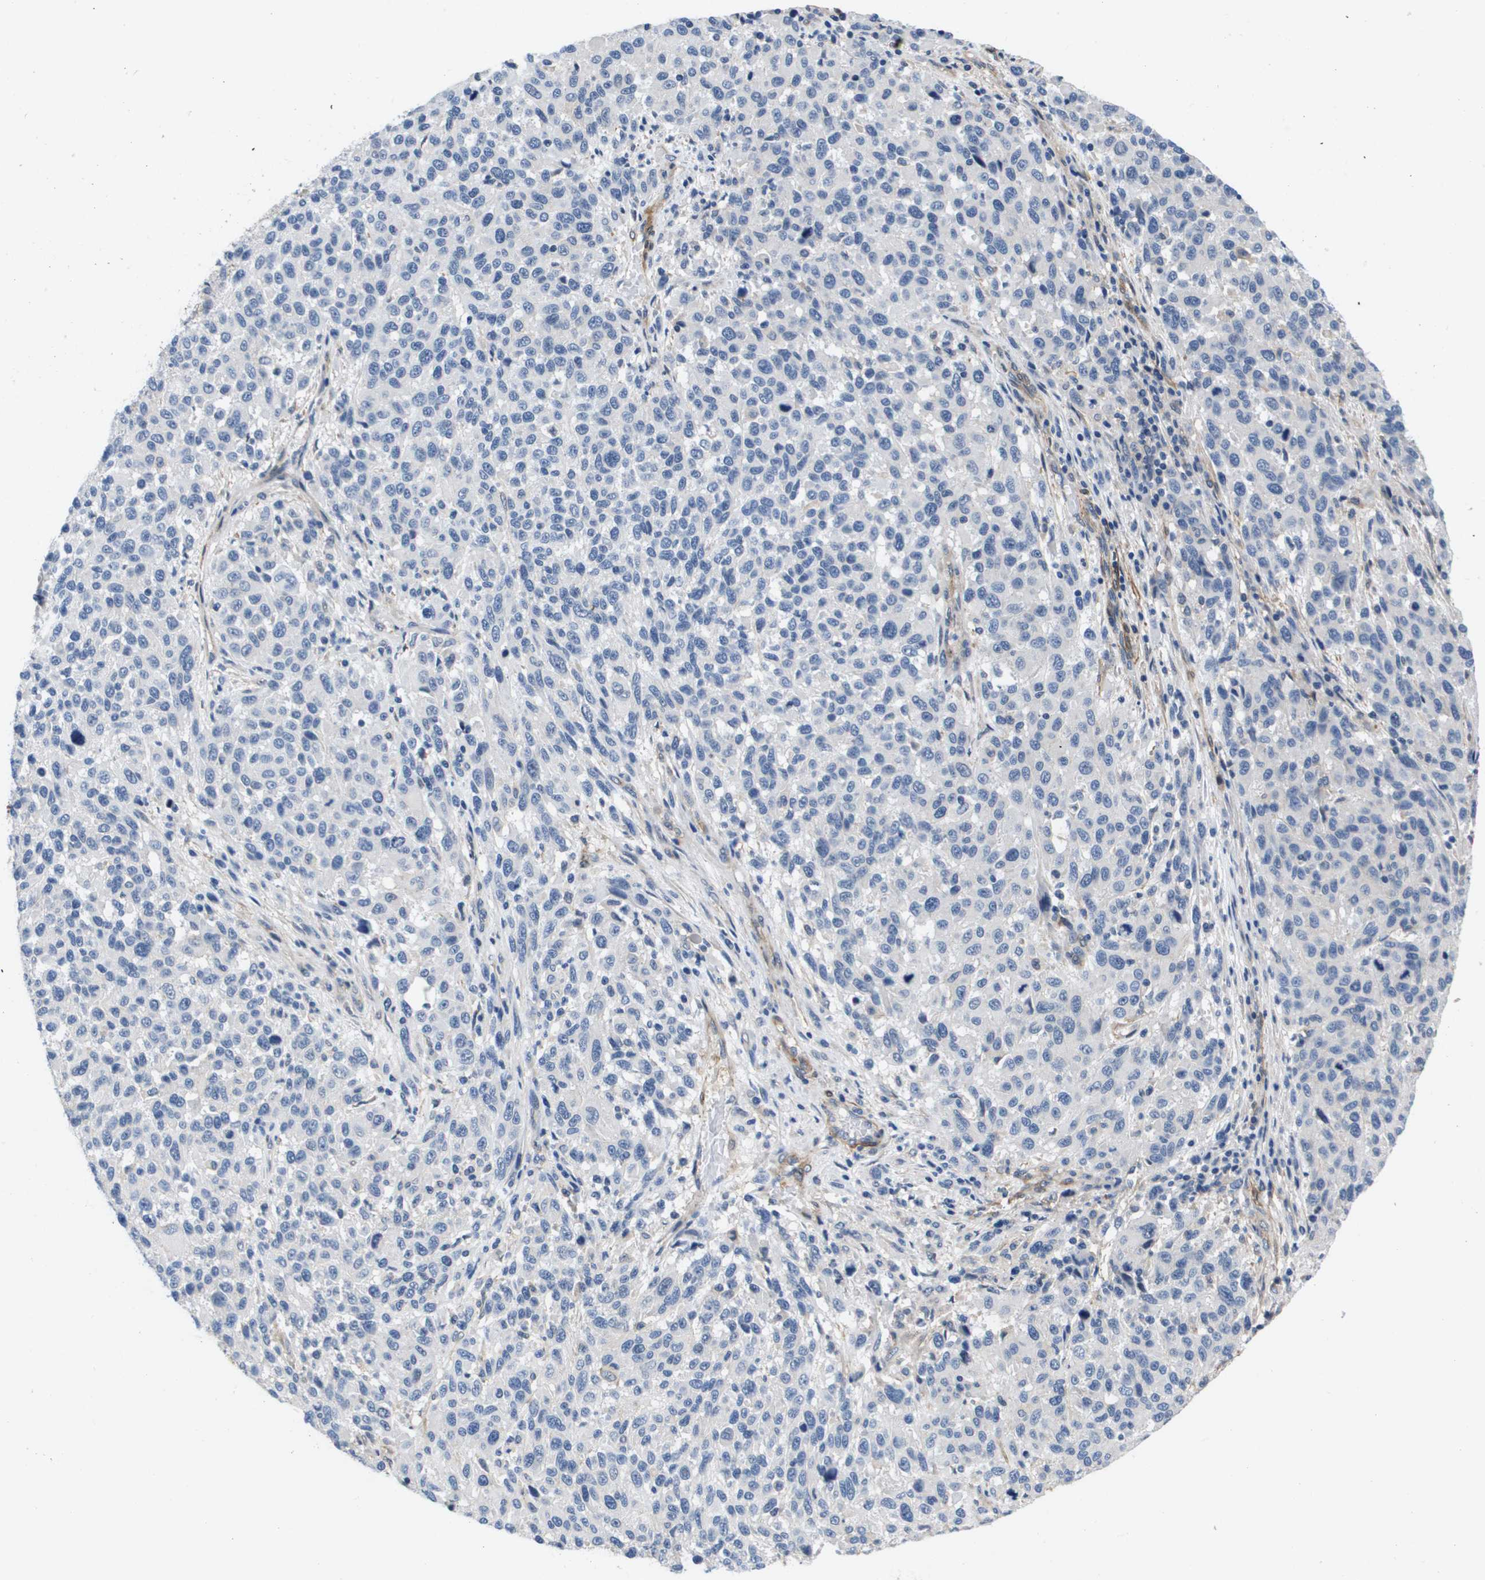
{"staining": {"intensity": "negative", "quantity": "none", "location": "none"}, "tissue": "melanoma", "cell_type": "Tumor cells", "image_type": "cancer", "snomed": [{"axis": "morphology", "description": "Malignant melanoma, Metastatic site"}, {"axis": "topography", "description": "Lymph node"}], "caption": "The micrograph exhibits no significant positivity in tumor cells of melanoma.", "gene": "LPP", "patient": {"sex": "male", "age": 61}}